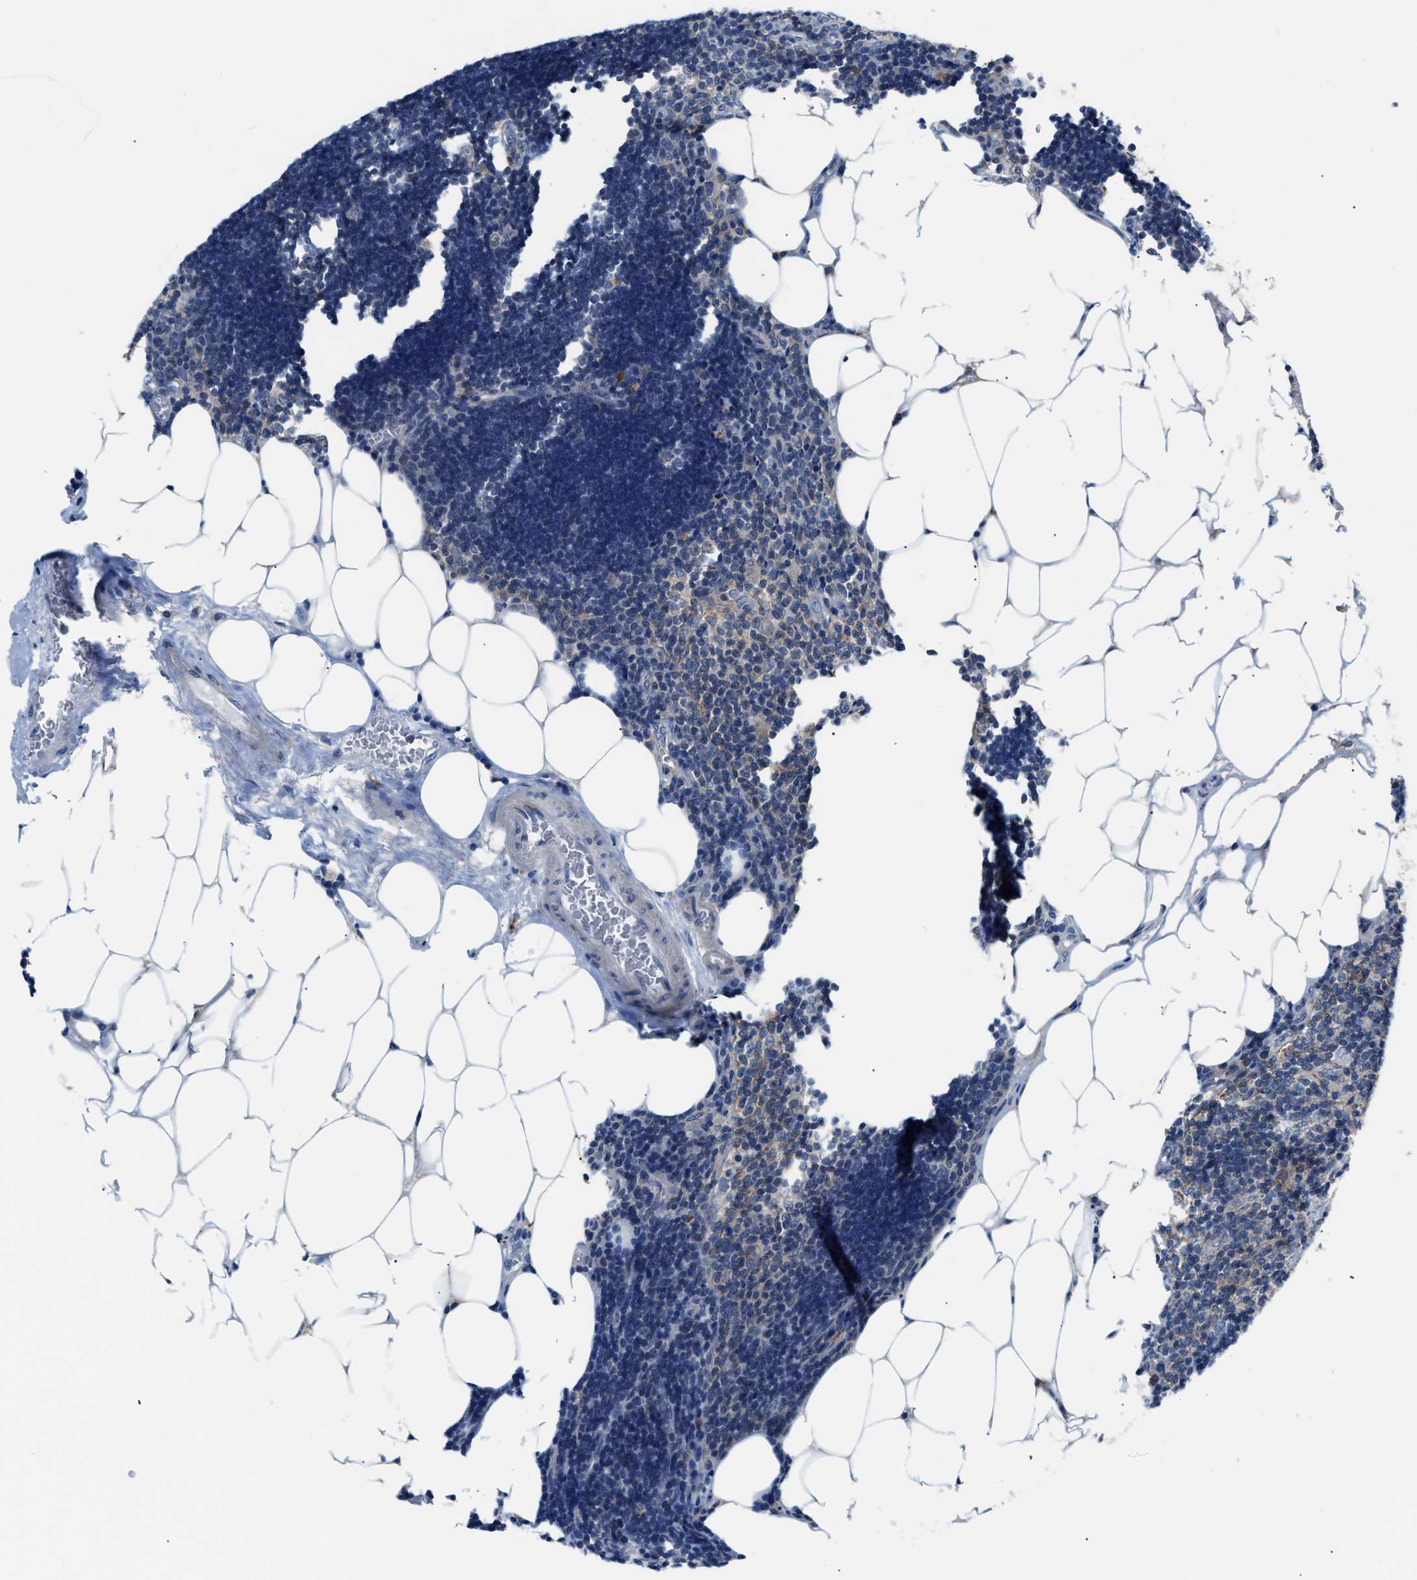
{"staining": {"intensity": "weak", "quantity": ">75%", "location": "cytoplasmic/membranous"}, "tissue": "lymph node", "cell_type": "Germinal center cells", "image_type": "normal", "snomed": [{"axis": "morphology", "description": "Normal tissue, NOS"}, {"axis": "topography", "description": "Lymph node"}], "caption": "An immunohistochemistry (IHC) photomicrograph of unremarkable tissue is shown. Protein staining in brown highlights weak cytoplasmic/membranous positivity in lymph node within germinal center cells.", "gene": "TMEM45B", "patient": {"sex": "male", "age": 33}}